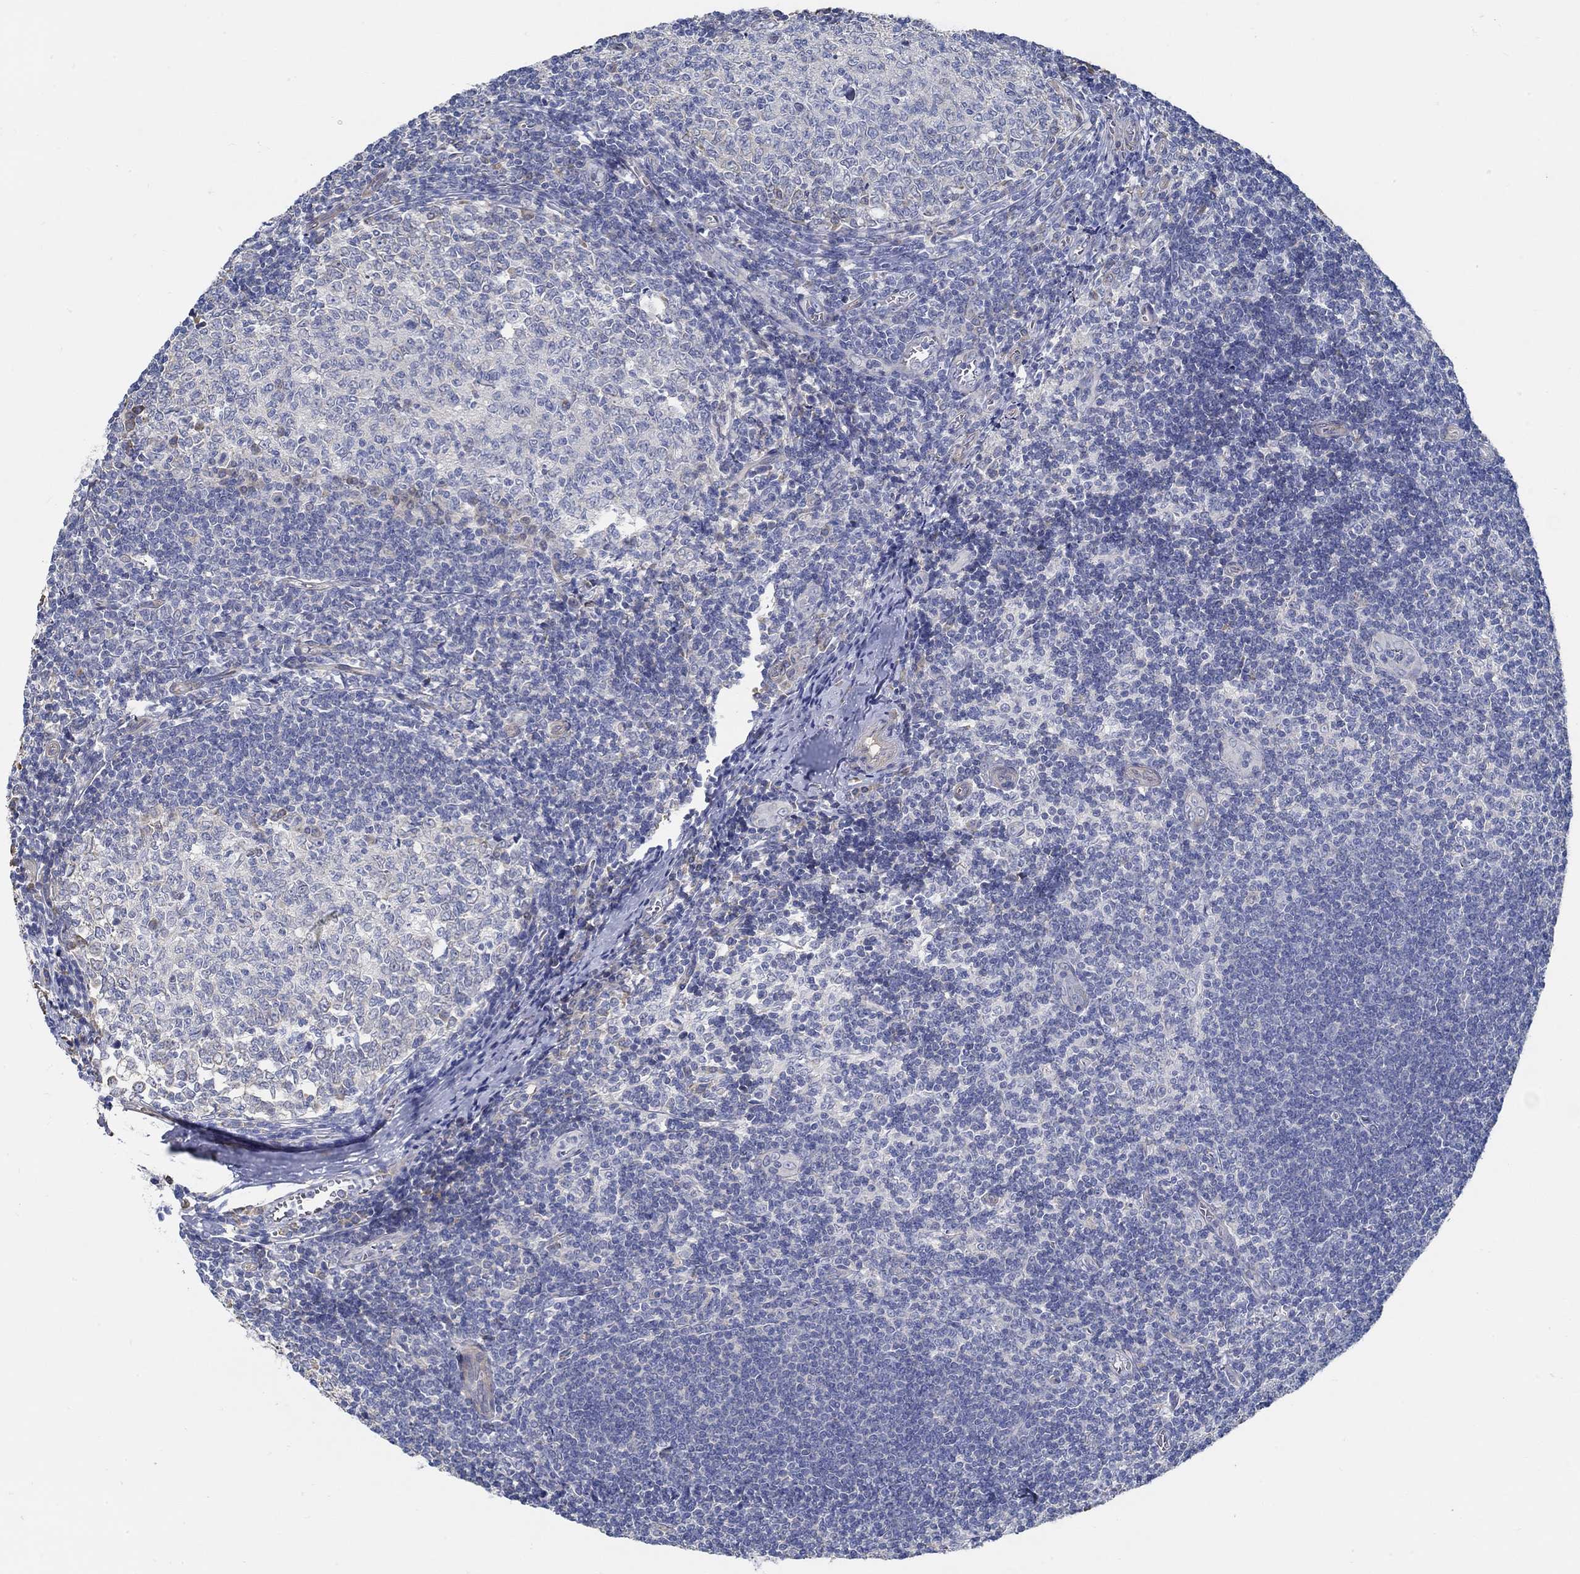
{"staining": {"intensity": "negative", "quantity": "none", "location": "none"}, "tissue": "tonsil", "cell_type": "Germinal center cells", "image_type": "normal", "snomed": [{"axis": "morphology", "description": "Normal tissue, NOS"}, {"axis": "topography", "description": "Tonsil"}], "caption": "Immunohistochemistry of unremarkable tonsil reveals no staining in germinal center cells.", "gene": "C15orf39", "patient": {"sex": "male", "age": 33}}